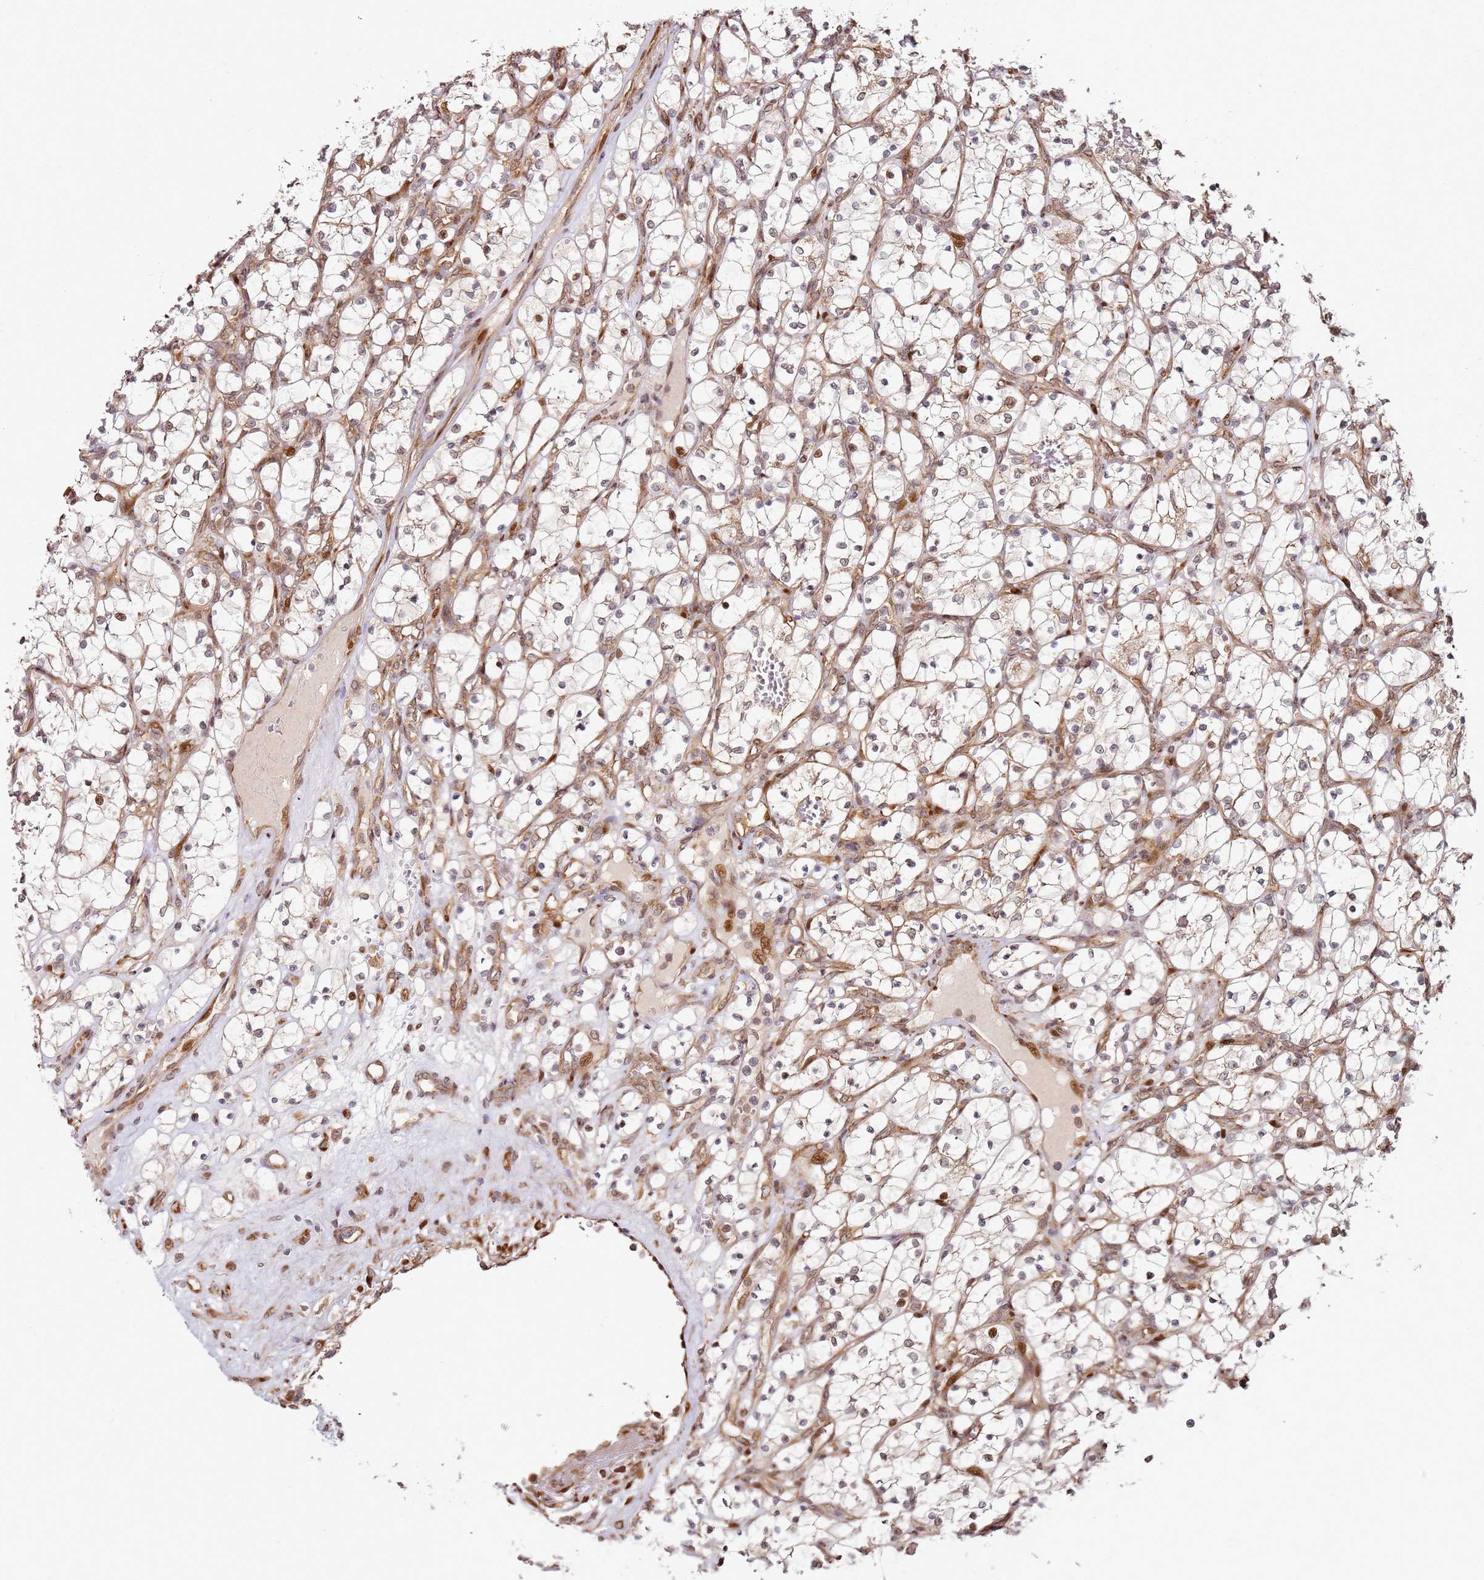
{"staining": {"intensity": "weak", "quantity": "<25%", "location": "cytoplasmic/membranous,nuclear"}, "tissue": "renal cancer", "cell_type": "Tumor cells", "image_type": "cancer", "snomed": [{"axis": "morphology", "description": "Adenocarcinoma, NOS"}, {"axis": "topography", "description": "Kidney"}], "caption": "Tumor cells are negative for protein expression in human renal cancer (adenocarcinoma).", "gene": "RPS3A", "patient": {"sex": "female", "age": 69}}